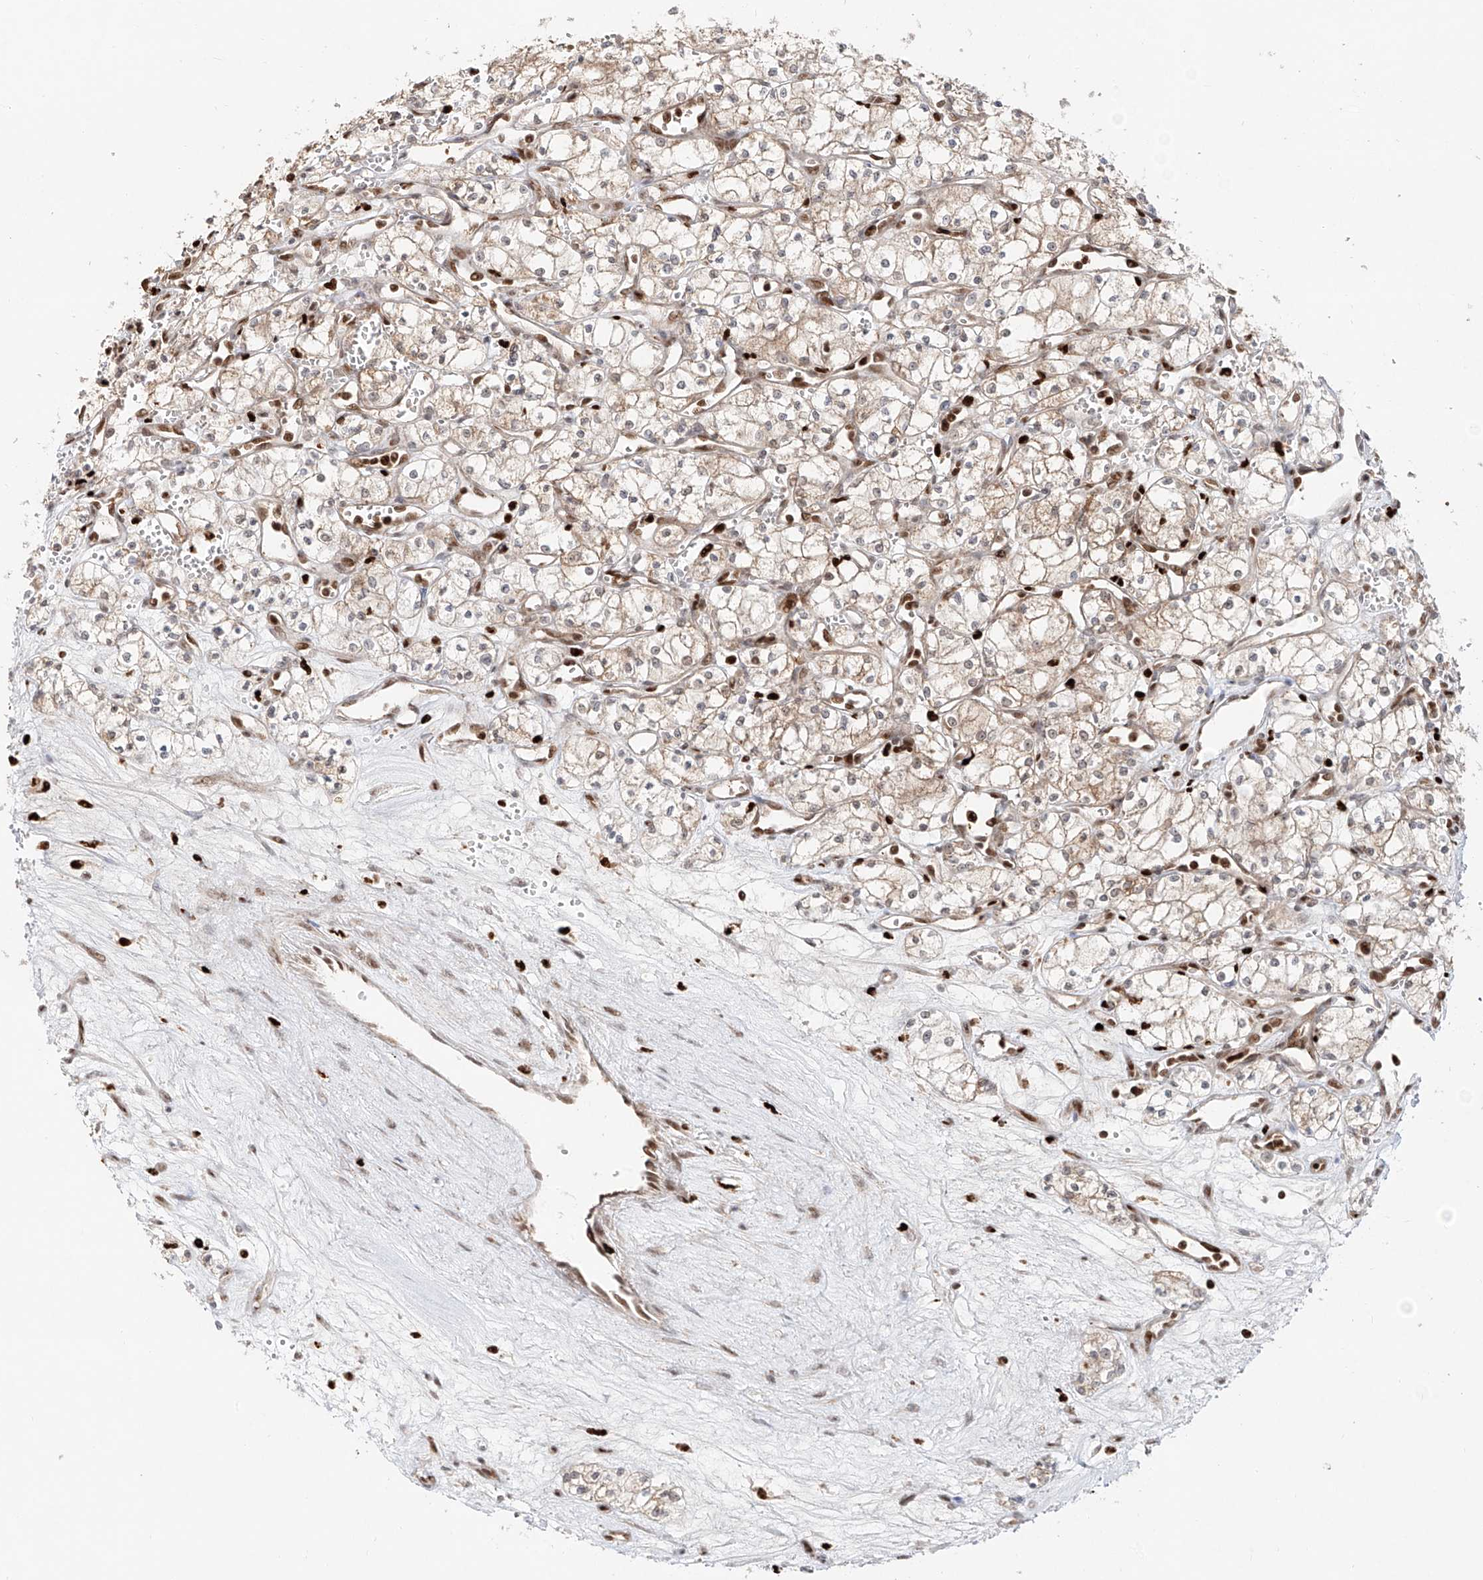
{"staining": {"intensity": "weak", "quantity": "<25%", "location": "cytoplasmic/membranous"}, "tissue": "renal cancer", "cell_type": "Tumor cells", "image_type": "cancer", "snomed": [{"axis": "morphology", "description": "Adenocarcinoma, NOS"}, {"axis": "topography", "description": "Kidney"}], "caption": "The histopathology image reveals no significant positivity in tumor cells of adenocarcinoma (renal).", "gene": "DZIP1L", "patient": {"sex": "male", "age": 59}}